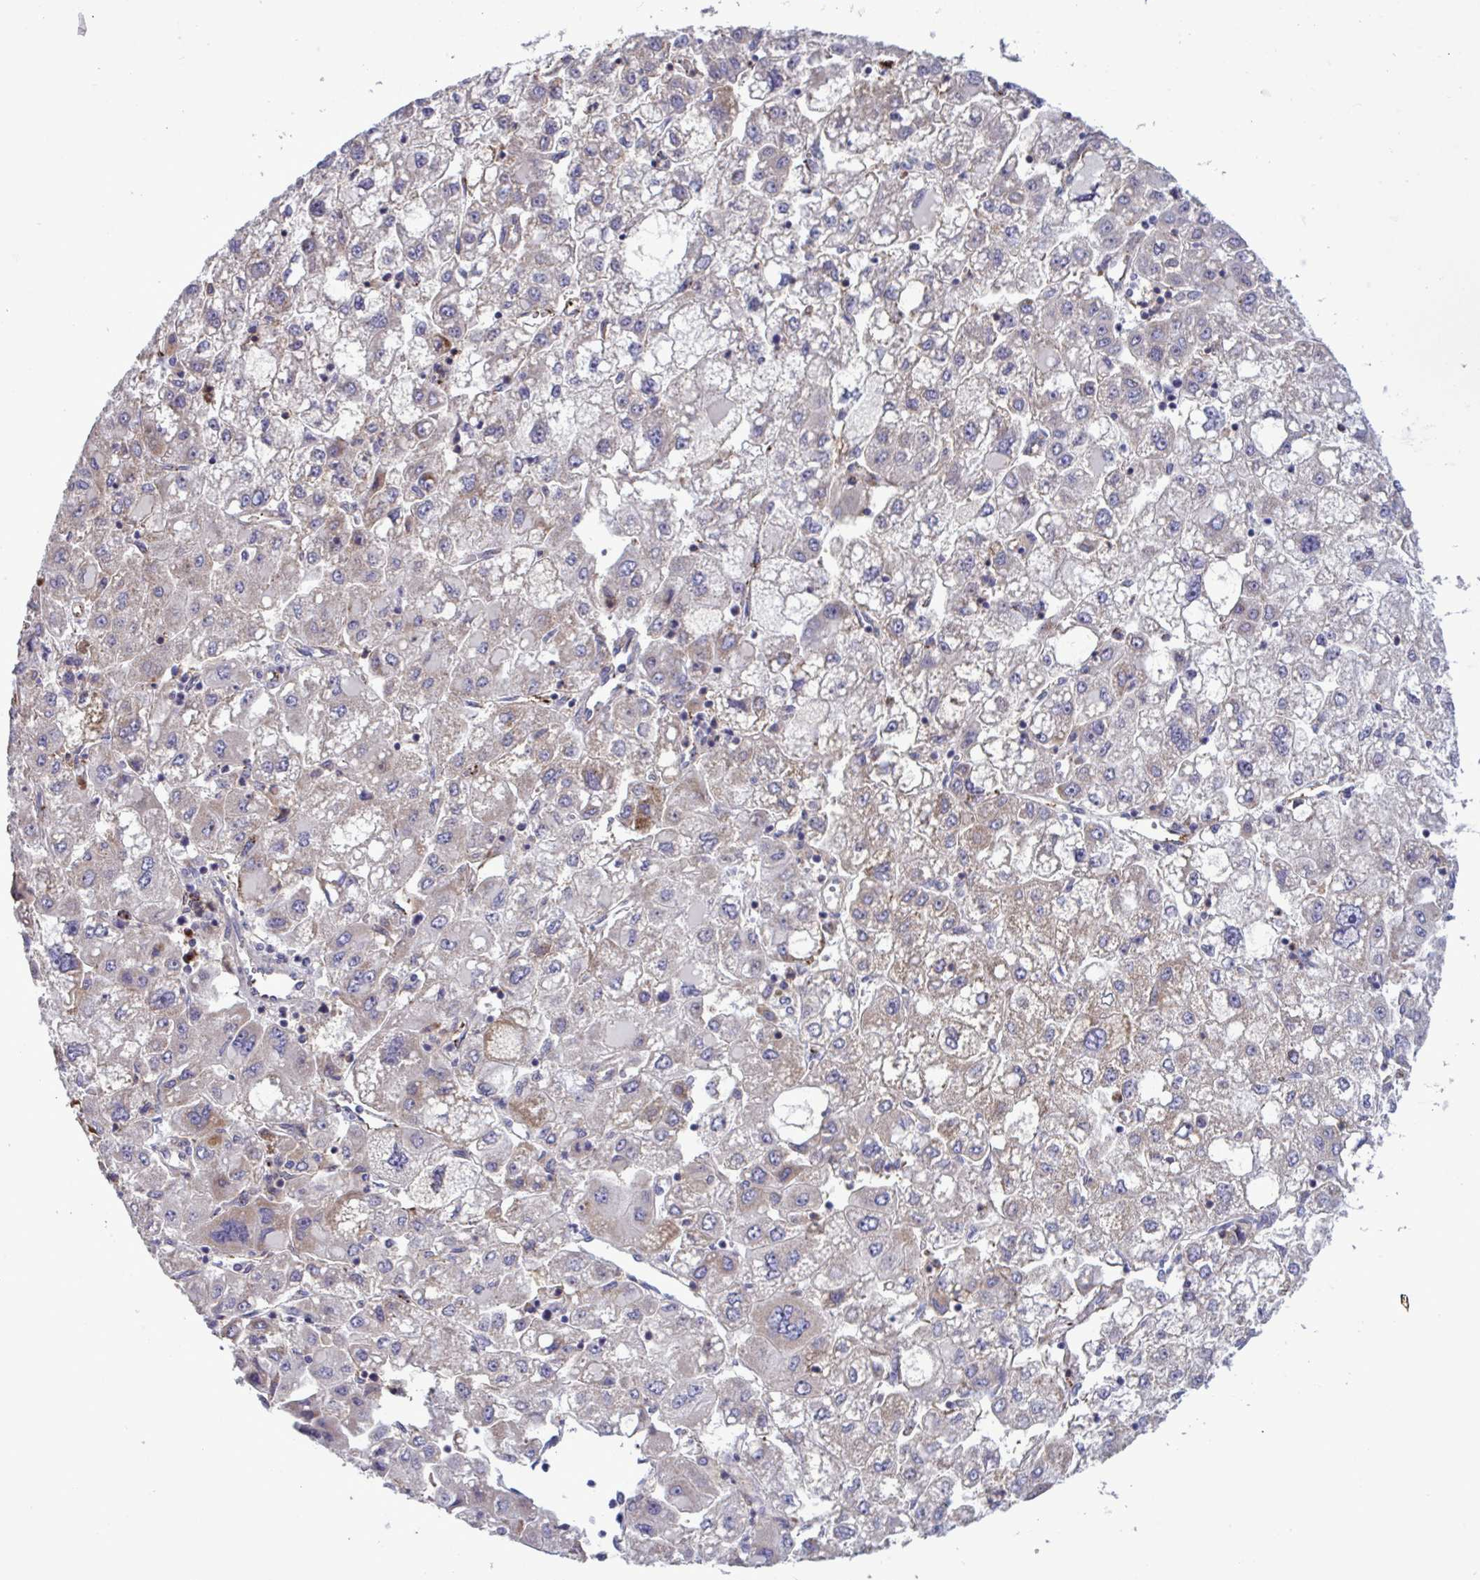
{"staining": {"intensity": "moderate", "quantity": "<25%", "location": "cytoplasmic/membranous"}, "tissue": "liver cancer", "cell_type": "Tumor cells", "image_type": "cancer", "snomed": [{"axis": "morphology", "description": "Carcinoma, Hepatocellular, NOS"}, {"axis": "topography", "description": "Liver"}], "caption": "Approximately <25% of tumor cells in liver hepatocellular carcinoma demonstrate moderate cytoplasmic/membranous protein staining as visualized by brown immunohistochemical staining.", "gene": "CD101", "patient": {"sex": "male", "age": 40}}